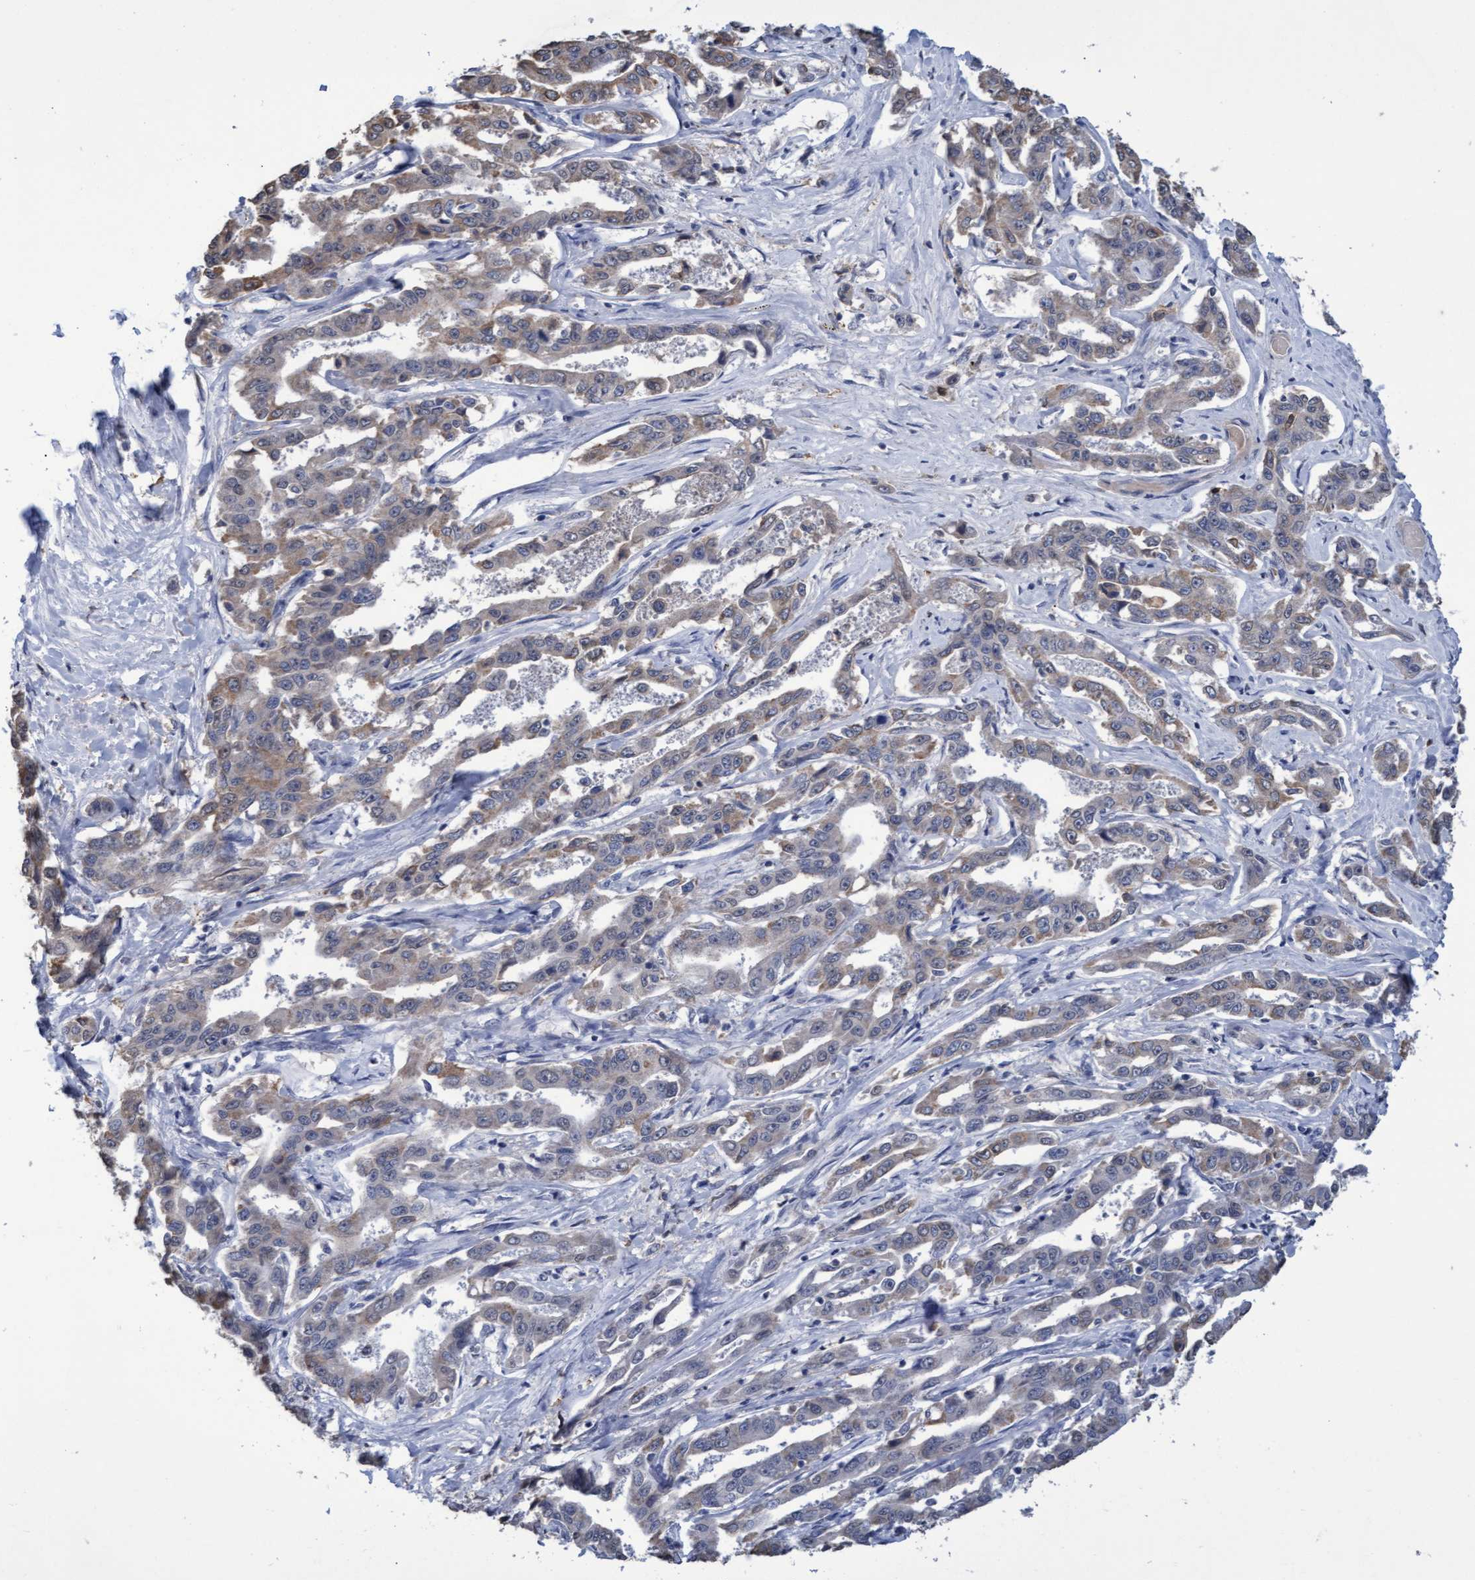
{"staining": {"intensity": "weak", "quantity": ">75%", "location": "cytoplasmic/membranous"}, "tissue": "liver cancer", "cell_type": "Tumor cells", "image_type": "cancer", "snomed": [{"axis": "morphology", "description": "Cholangiocarcinoma"}, {"axis": "topography", "description": "Liver"}], "caption": "Protein expression analysis of human liver cancer reveals weak cytoplasmic/membranous positivity in approximately >75% of tumor cells.", "gene": "GPR39", "patient": {"sex": "male", "age": 59}}